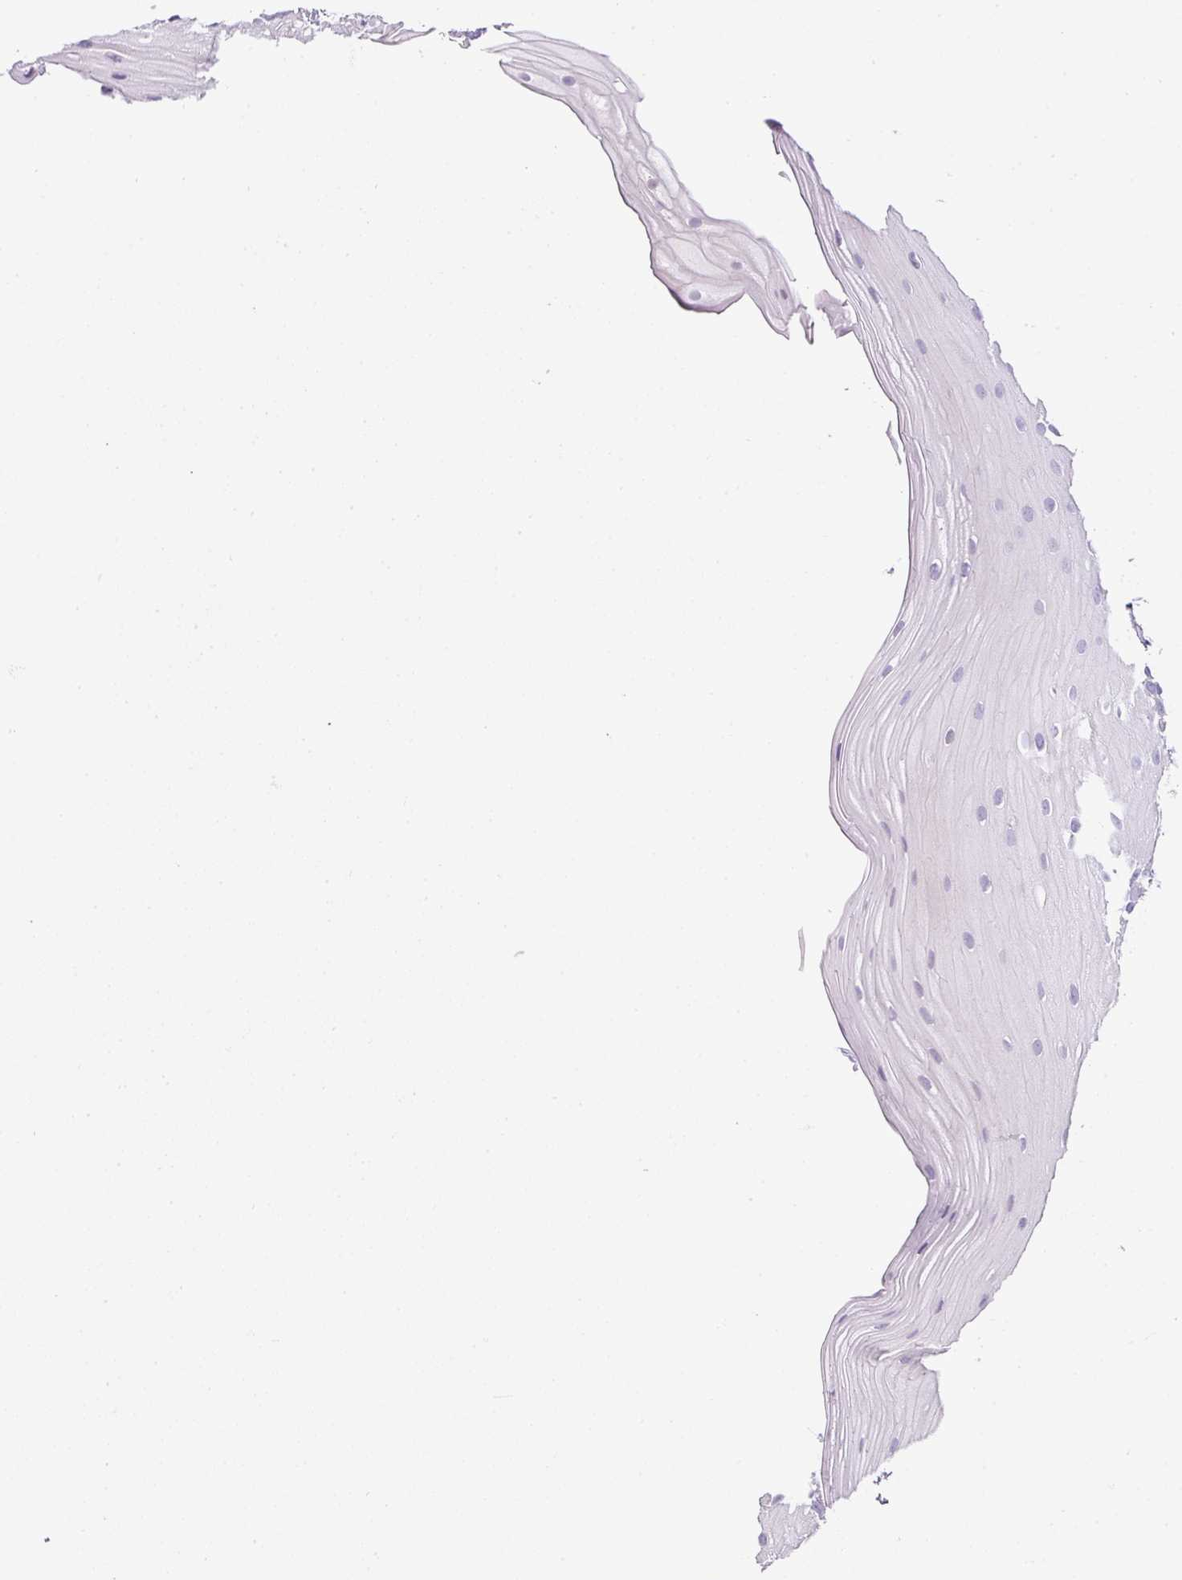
{"staining": {"intensity": "negative", "quantity": "none", "location": "none"}, "tissue": "oral mucosa", "cell_type": "Squamous epithelial cells", "image_type": "normal", "snomed": [{"axis": "morphology", "description": "Normal tissue, NOS"}, {"axis": "topography", "description": "Oral tissue"}], "caption": "The immunohistochemistry histopathology image has no significant staining in squamous epithelial cells of oral mucosa. (DAB immunohistochemistry visualized using brightfield microscopy, high magnification).", "gene": "HOXC13", "patient": {"sex": "female", "age": 63}}